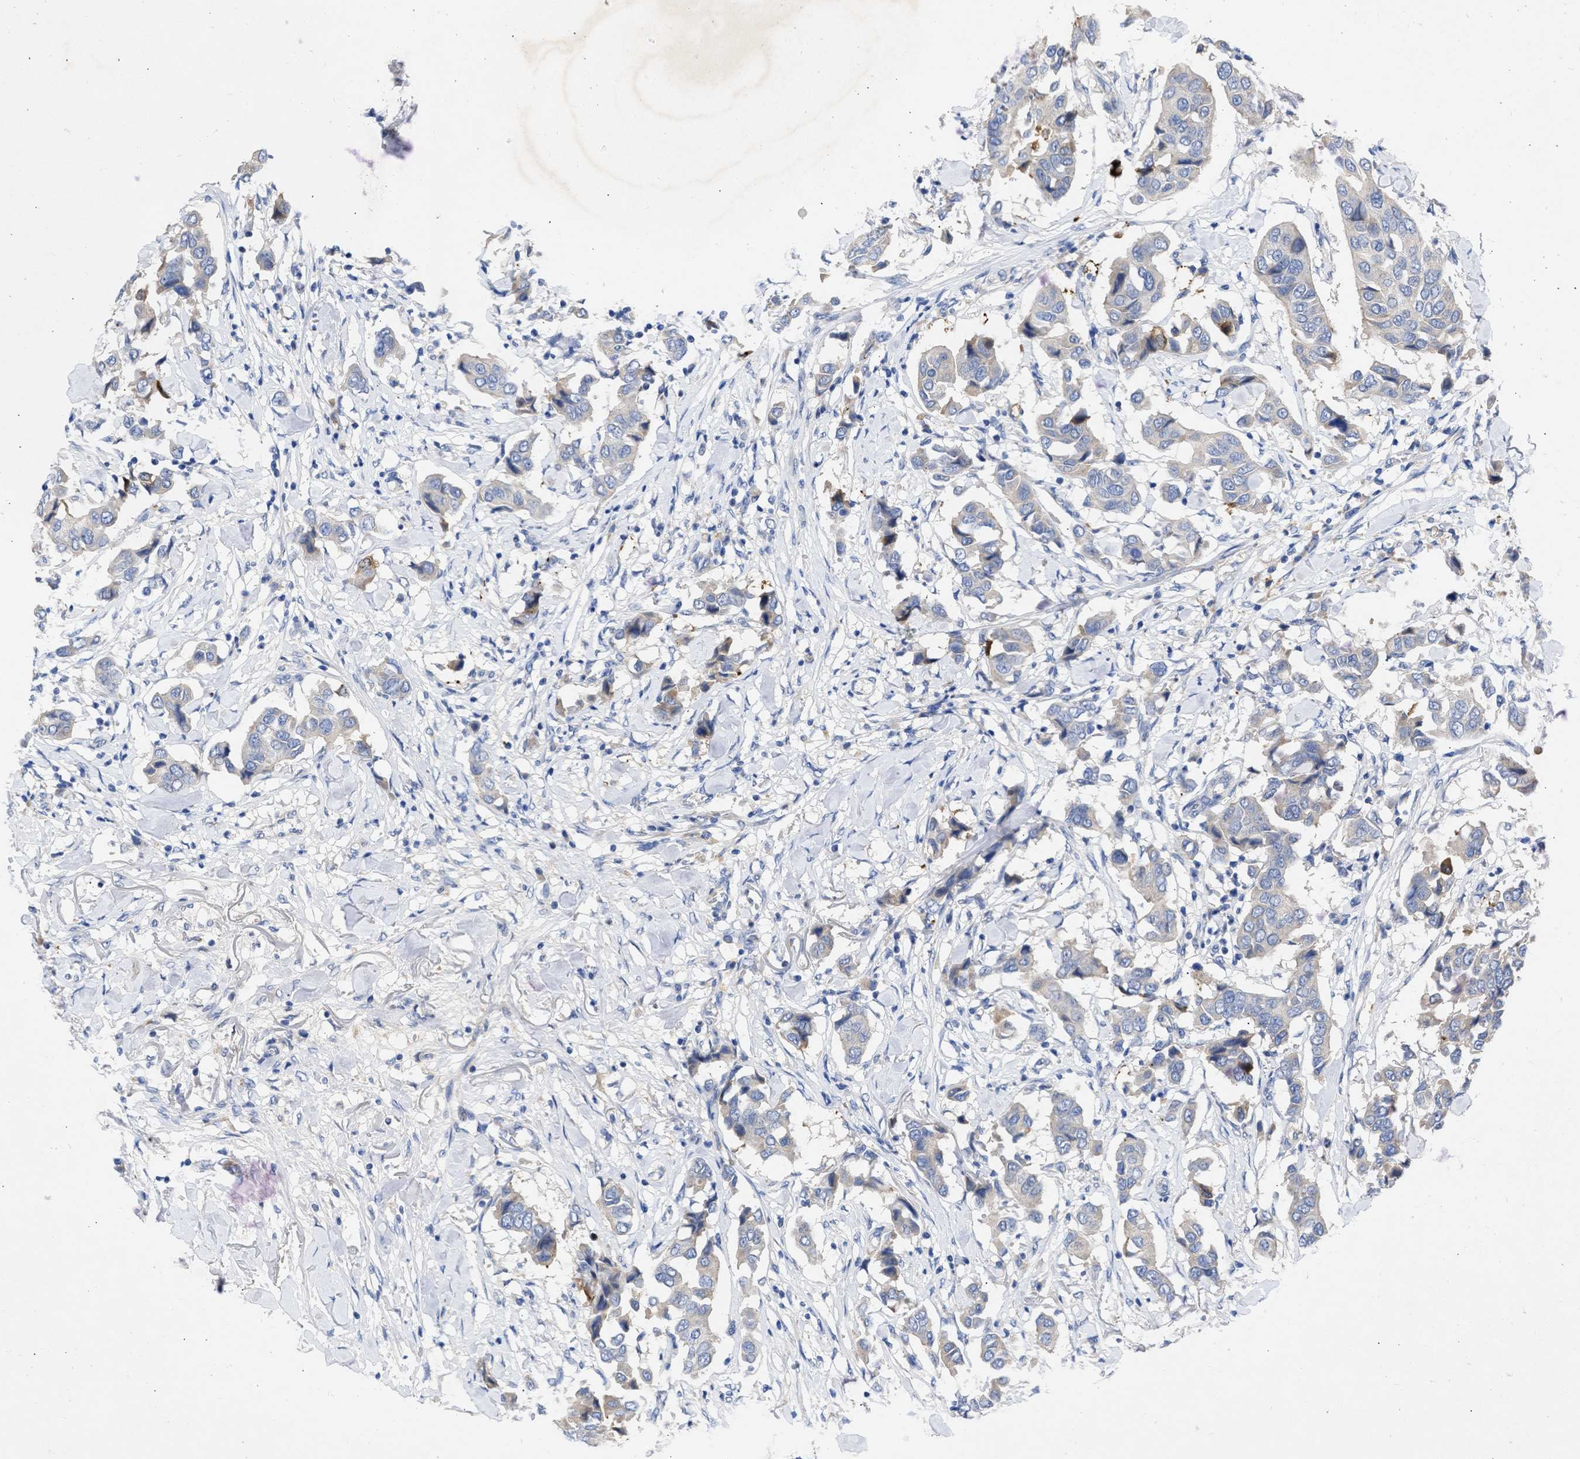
{"staining": {"intensity": "negative", "quantity": "none", "location": "none"}, "tissue": "breast cancer", "cell_type": "Tumor cells", "image_type": "cancer", "snomed": [{"axis": "morphology", "description": "Duct carcinoma"}, {"axis": "topography", "description": "Breast"}], "caption": "This image is of breast cancer stained with IHC to label a protein in brown with the nuclei are counter-stained blue. There is no staining in tumor cells. (Stains: DAB immunohistochemistry with hematoxylin counter stain, Microscopy: brightfield microscopy at high magnification).", "gene": "ARHGEF4", "patient": {"sex": "female", "age": 80}}